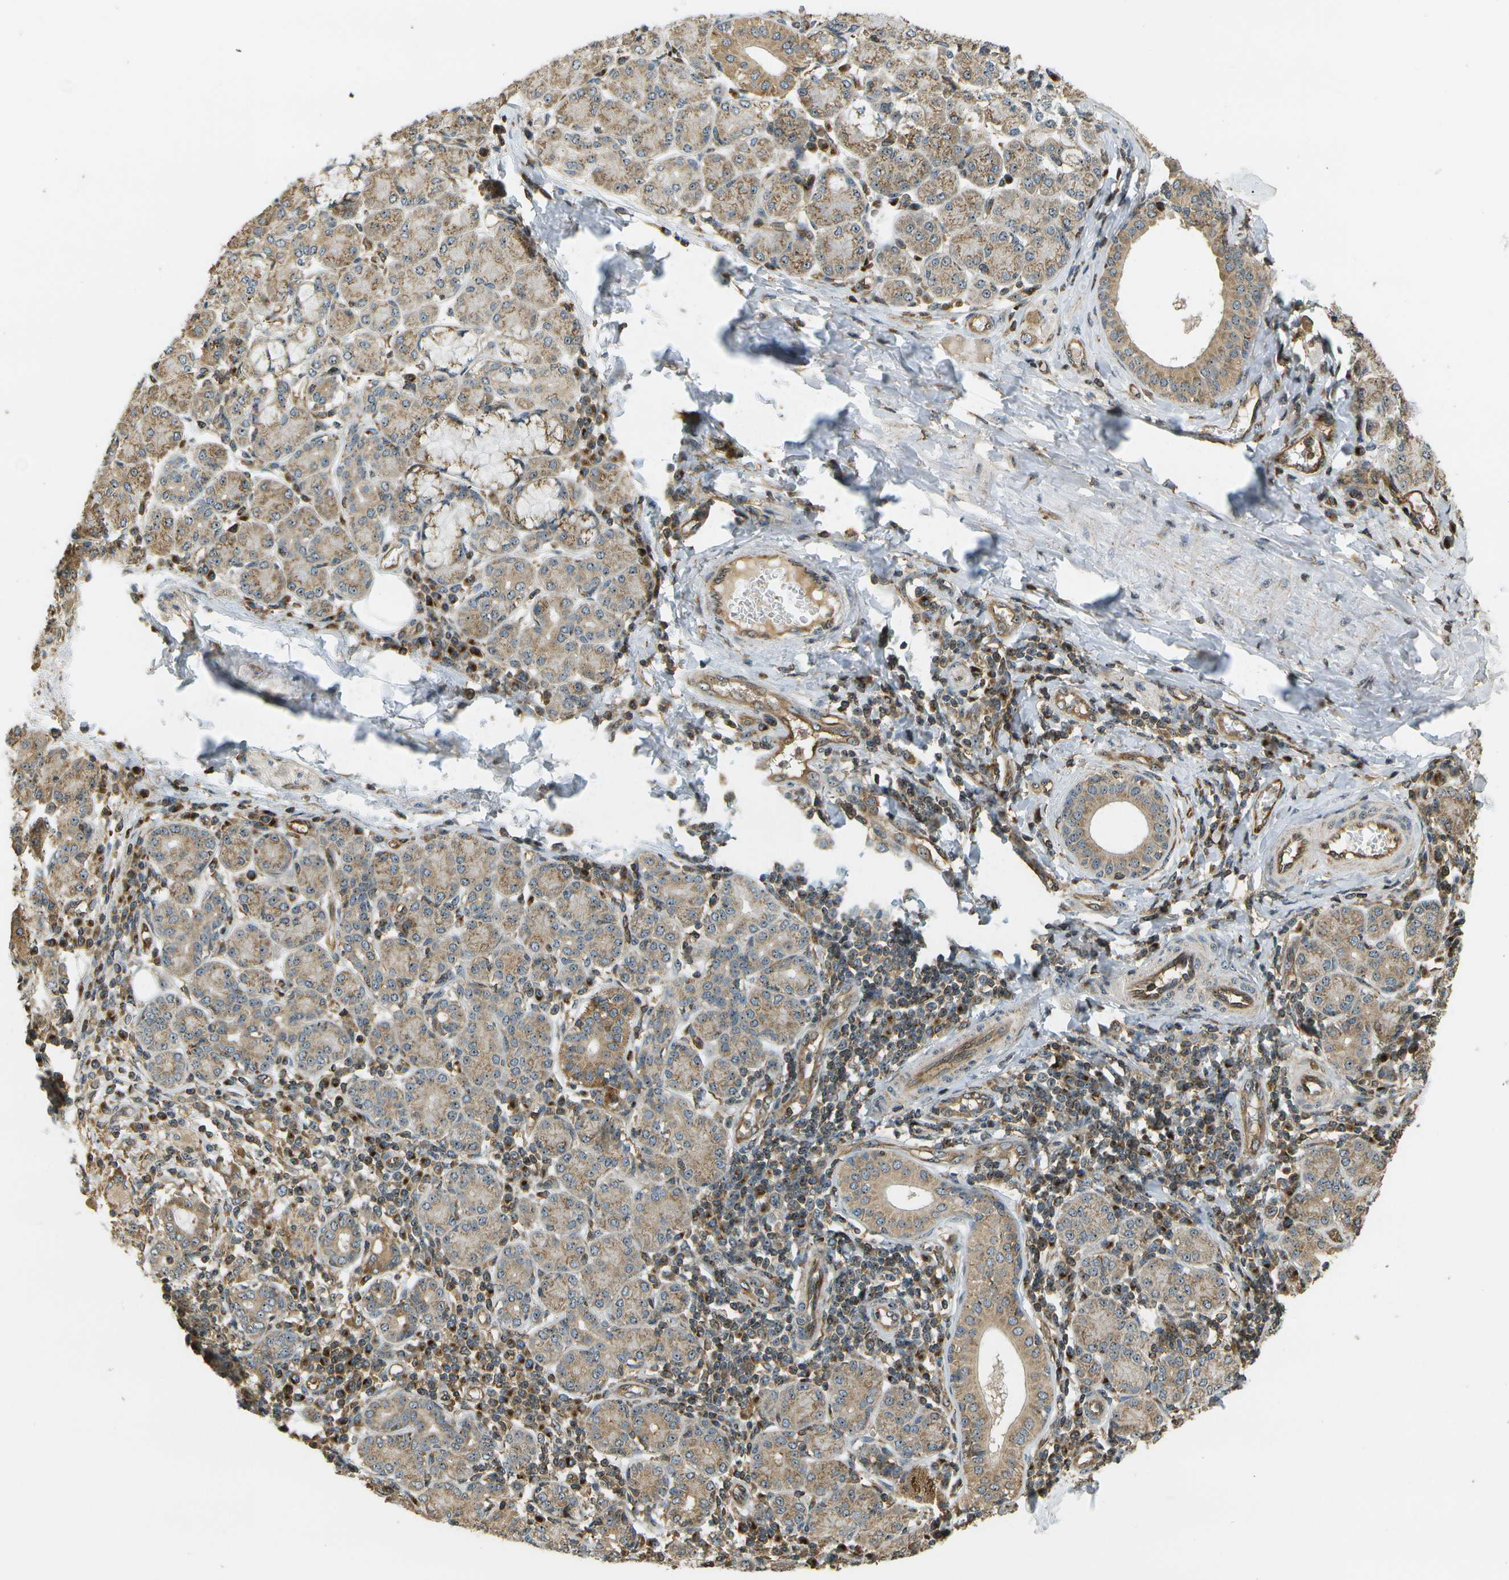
{"staining": {"intensity": "moderate", "quantity": ">75%", "location": "cytoplasmic/membranous"}, "tissue": "salivary gland", "cell_type": "Glandular cells", "image_type": "normal", "snomed": [{"axis": "morphology", "description": "Normal tissue, NOS"}, {"axis": "morphology", "description": "Inflammation, NOS"}, {"axis": "topography", "description": "Lymph node"}, {"axis": "topography", "description": "Salivary gland"}], "caption": "Moderate cytoplasmic/membranous staining is present in about >75% of glandular cells in unremarkable salivary gland. The staining was performed using DAB (3,3'-diaminobenzidine) to visualize the protein expression in brown, while the nuclei were stained in blue with hematoxylin (Magnification: 20x).", "gene": "LRP12", "patient": {"sex": "male", "age": 3}}